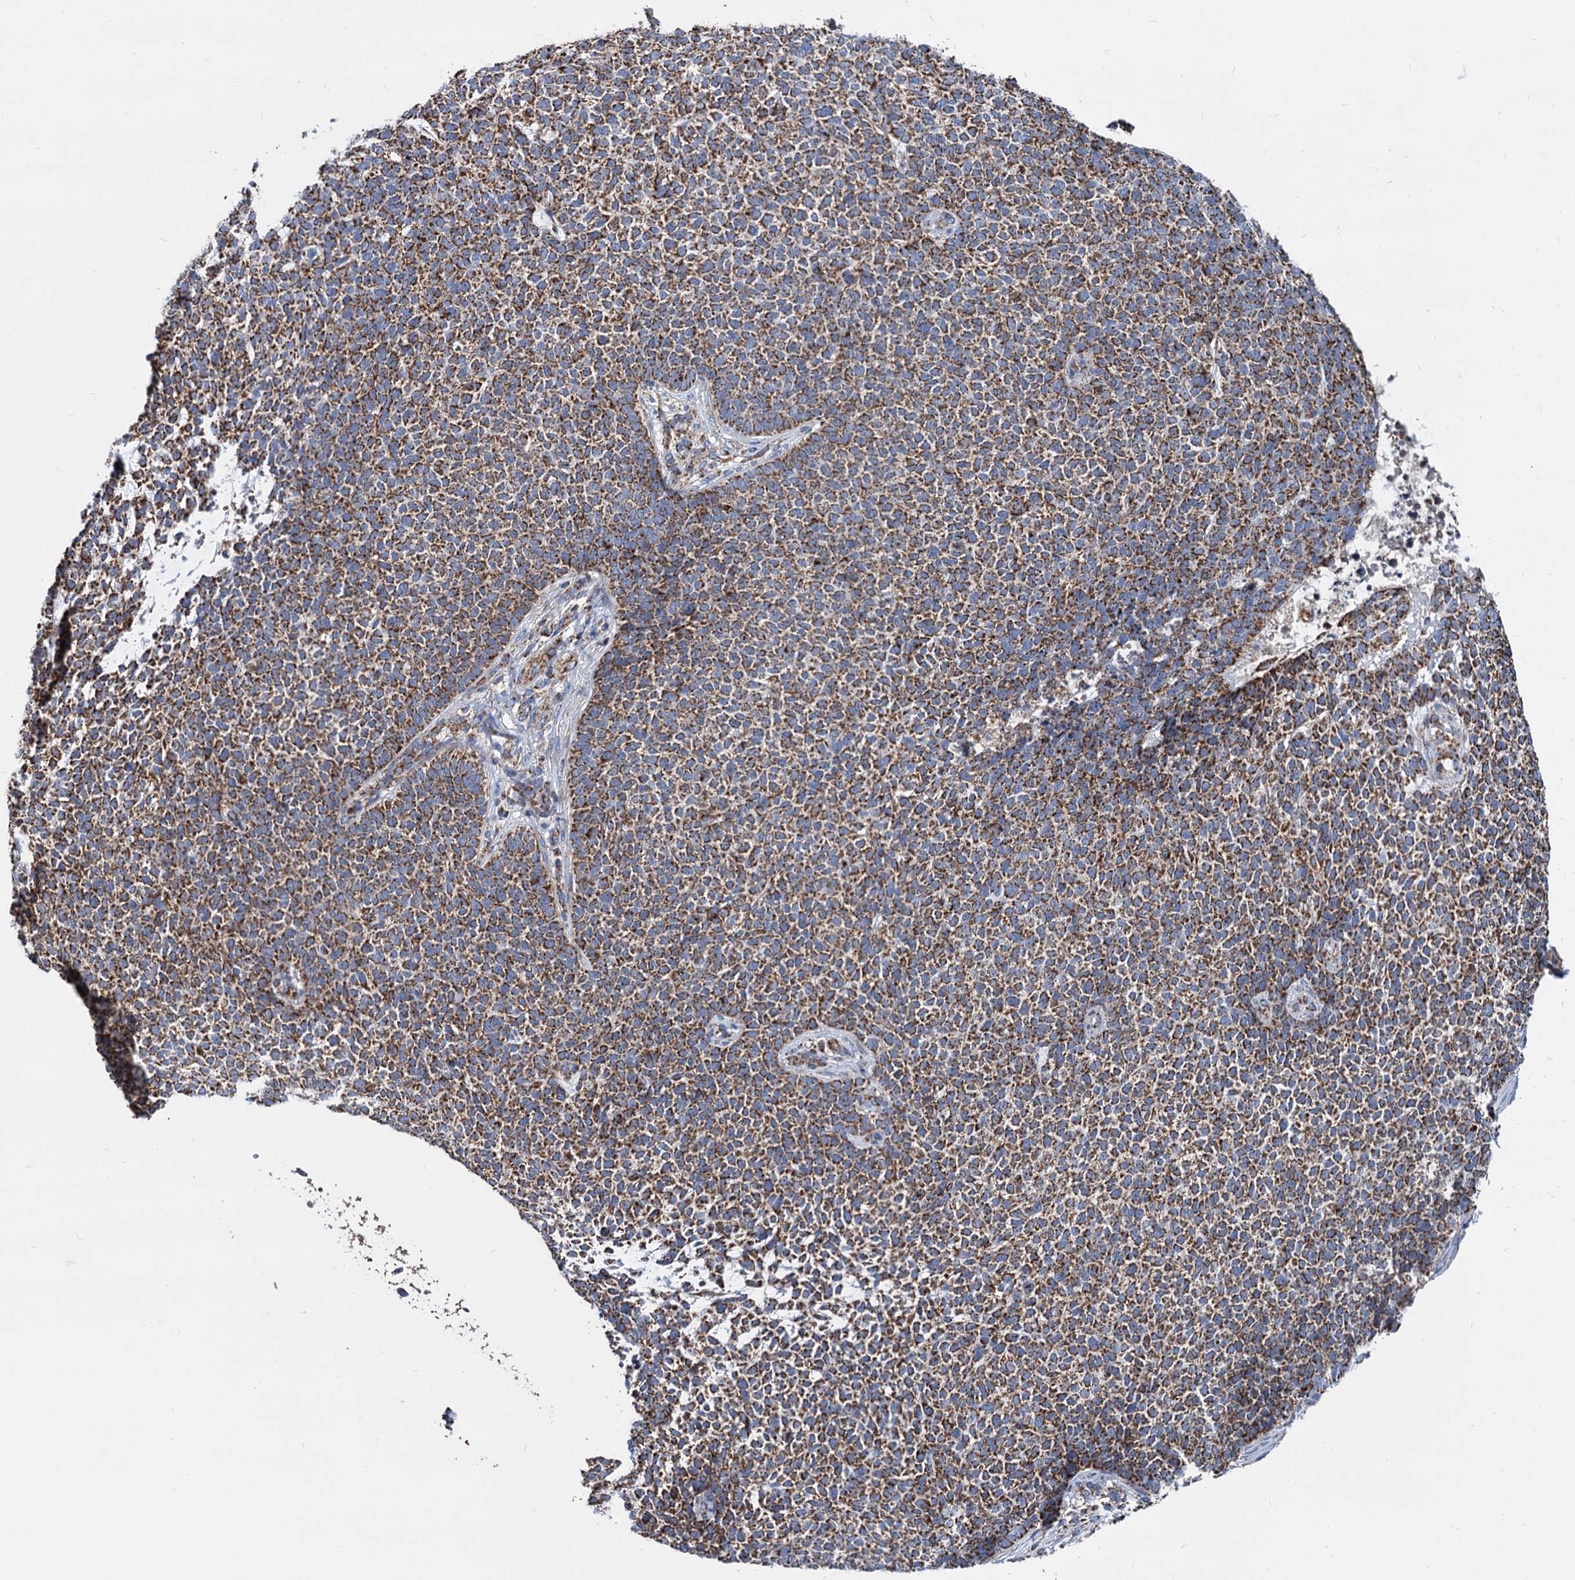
{"staining": {"intensity": "strong", "quantity": ">75%", "location": "cytoplasmic/membranous"}, "tissue": "skin cancer", "cell_type": "Tumor cells", "image_type": "cancer", "snomed": [{"axis": "morphology", "description": "Basal cell carcinoma"}, {"axis": "topography", "description": "Skin"}], "caption": "Strong cytoplasmic/membranous staining for a protein is identified in about >75% of tumor cells of basal cell carcinoma (skin) using immunohistochemistry (IHC).", "gene": "TIMM10", "patient": {"sex": "female", "age": 84}}